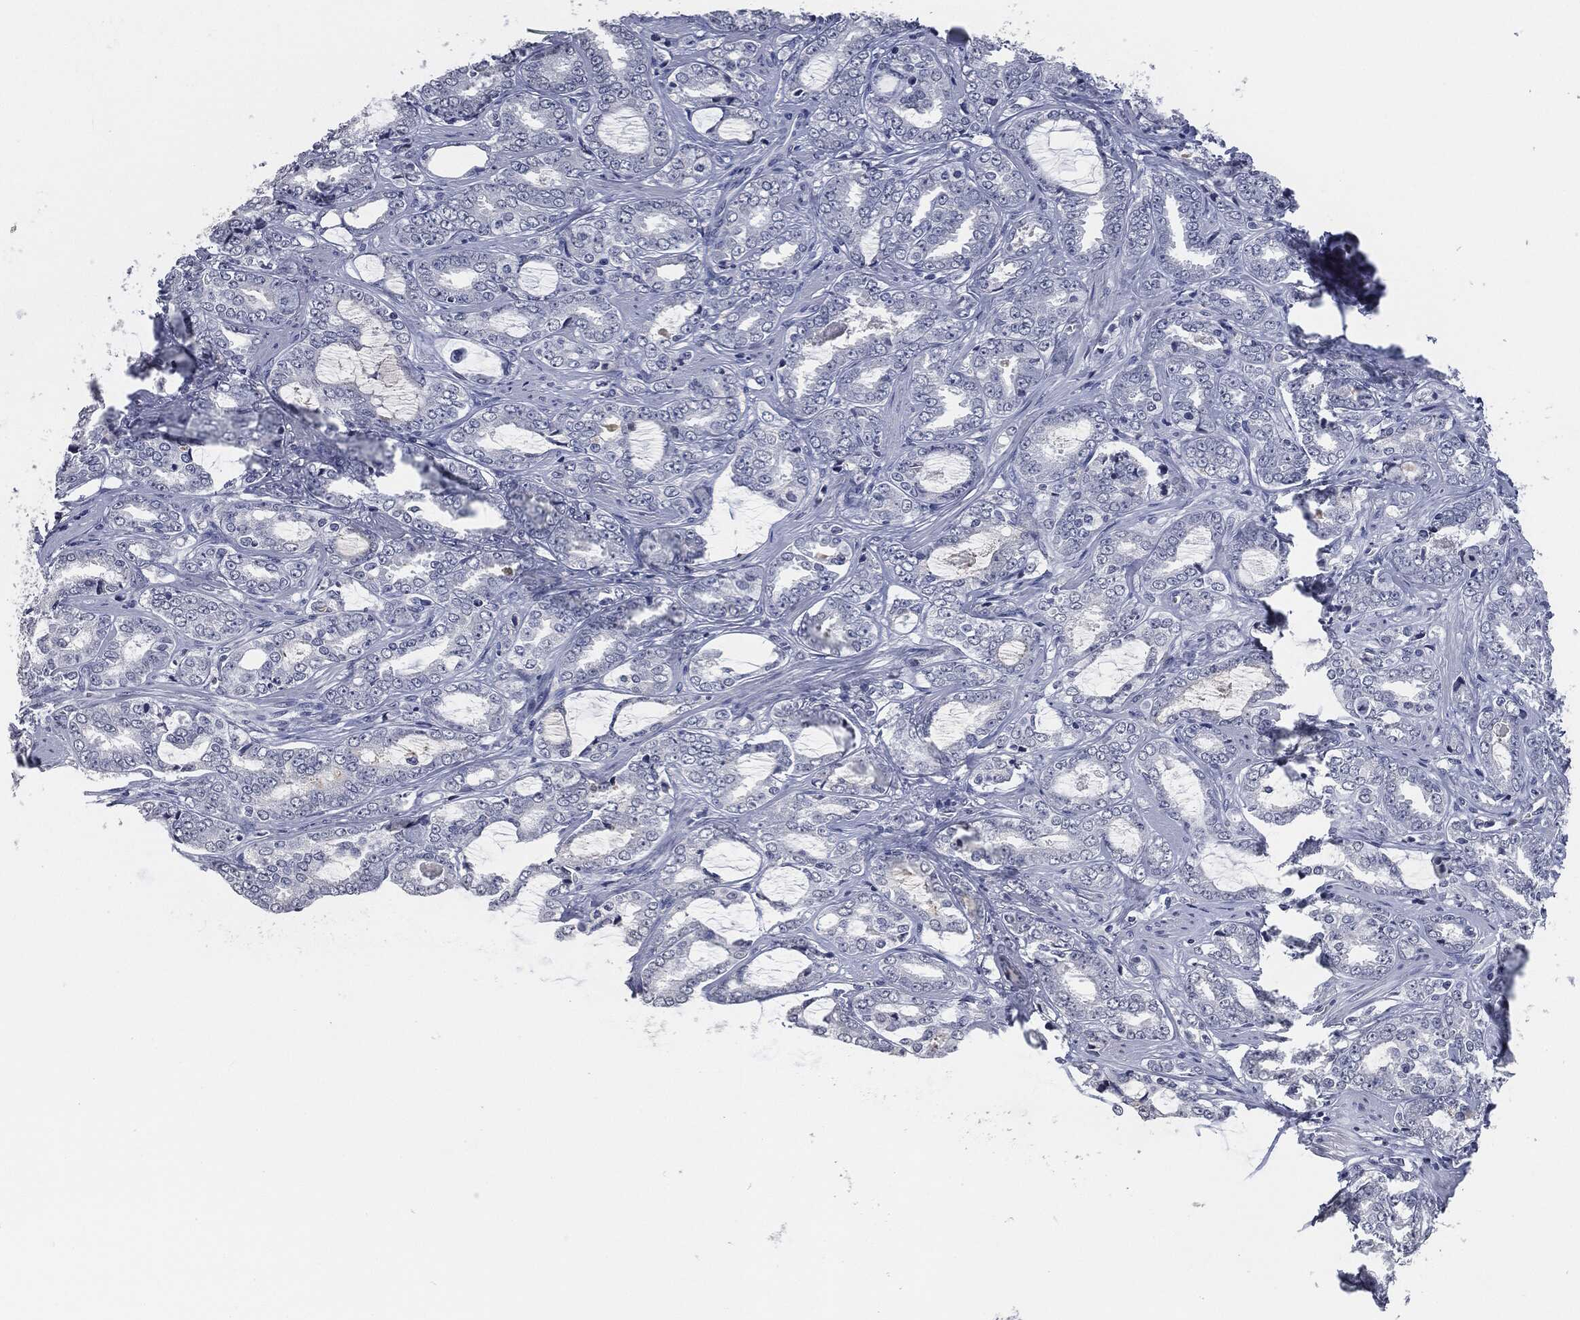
{"staining": {"intensity": "negative", "quantity": "none", "location": "none"}, "tissue": "prostate cancer", "cell_type": "Tumor cells", "image_type": "cancer", "snomed": [{"axis": "morphology", "description": "Adenocarcinoma, Medium grade"}, {"axis": "topography", "description": "Prostate"}], "caption": "Medium-grade adenocarcinoma (prostate) was stained to show a protein in brown. There is no significant positivity in tumor cells.", "gene": "SIGLEC7", "patient": {"sex": "male", "age": 71}}